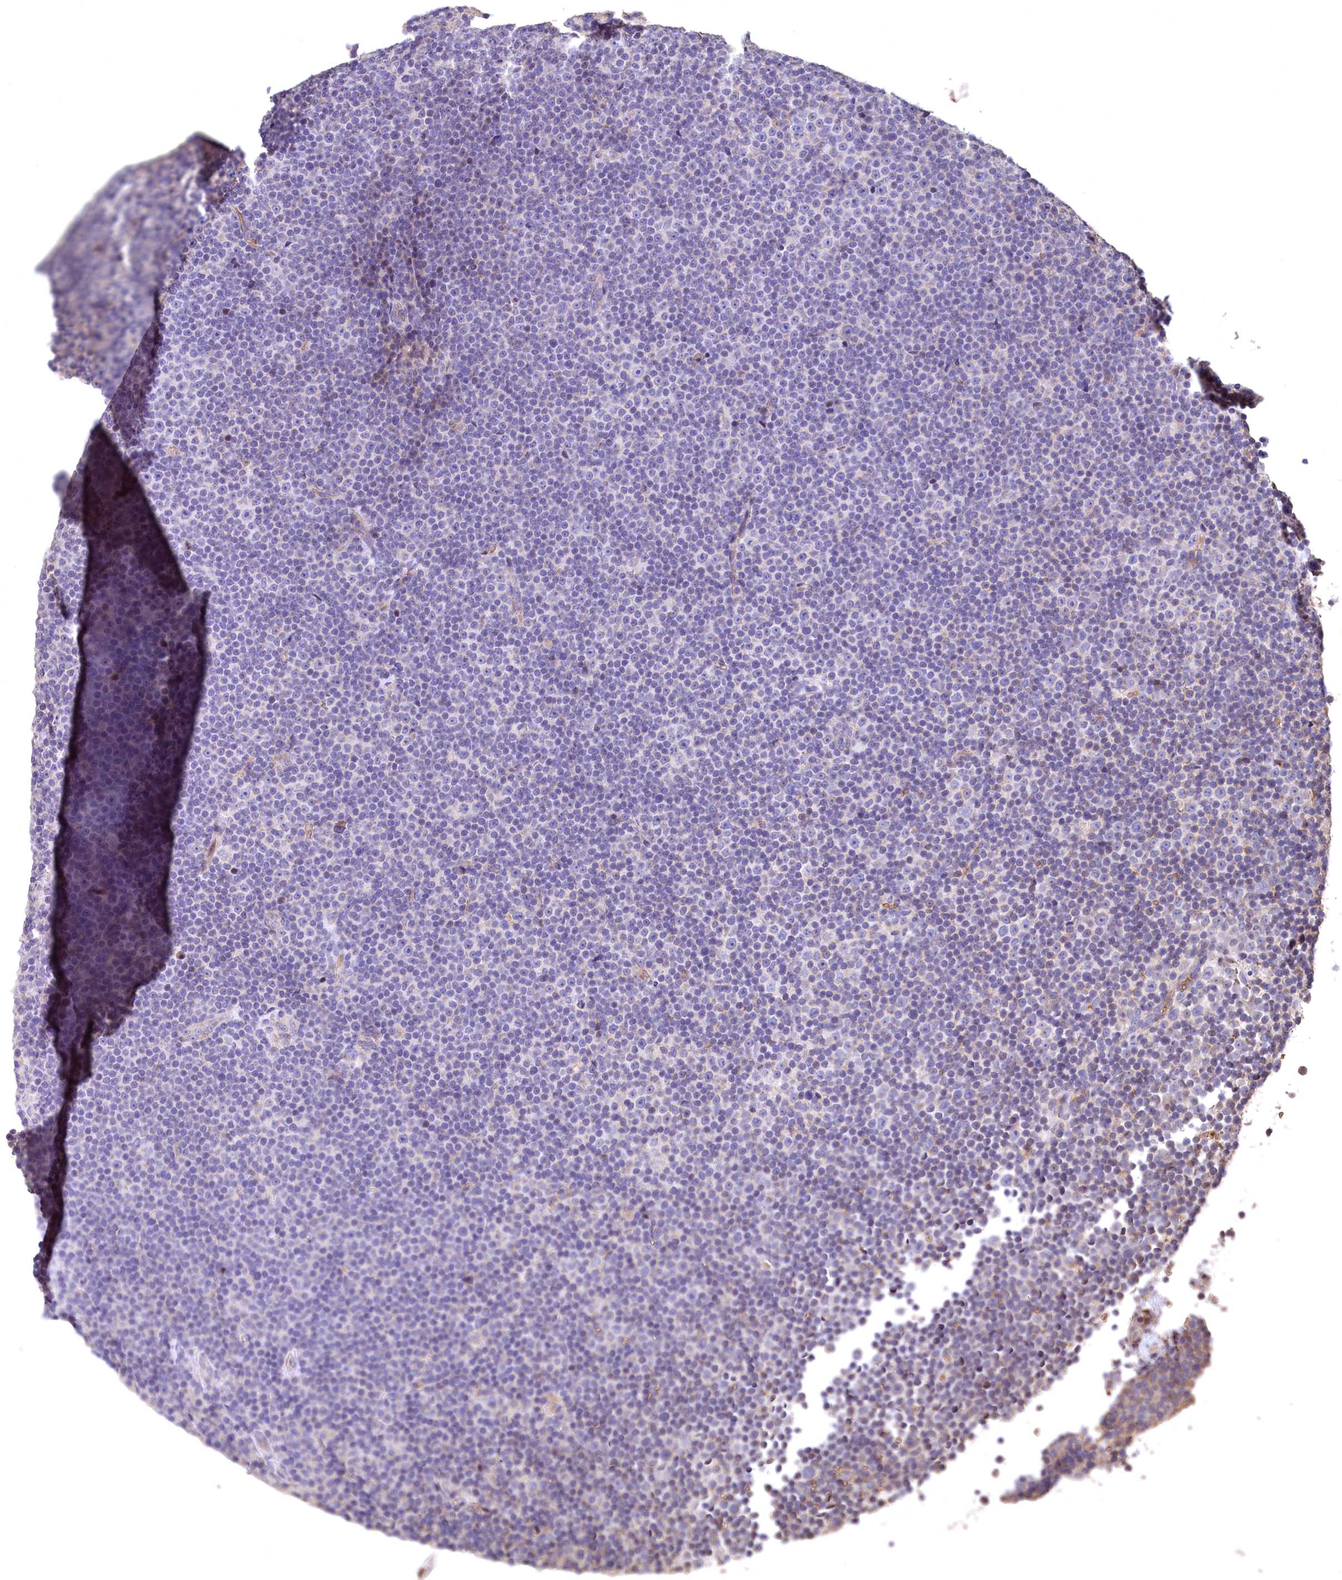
{"staining": {"intensity": "negative", "quantity": "none", "location": "none"}, "tissue": "lymphoma", "cell_type": "Tumor cells", "image_type": "cancer", "snomed": [{"axis": "morphology", "description": "Malignant lymphoma, non-Hodgkin's type, Low grade"}, {"axis": "topography", "description": "Lymph node"}], "caption": "Human lymphoma stained for a protein using IHC exhibits no positivity in tumor cells.", "gene": "SPTA1", "patient": {"sex": "female", "age": 67}}